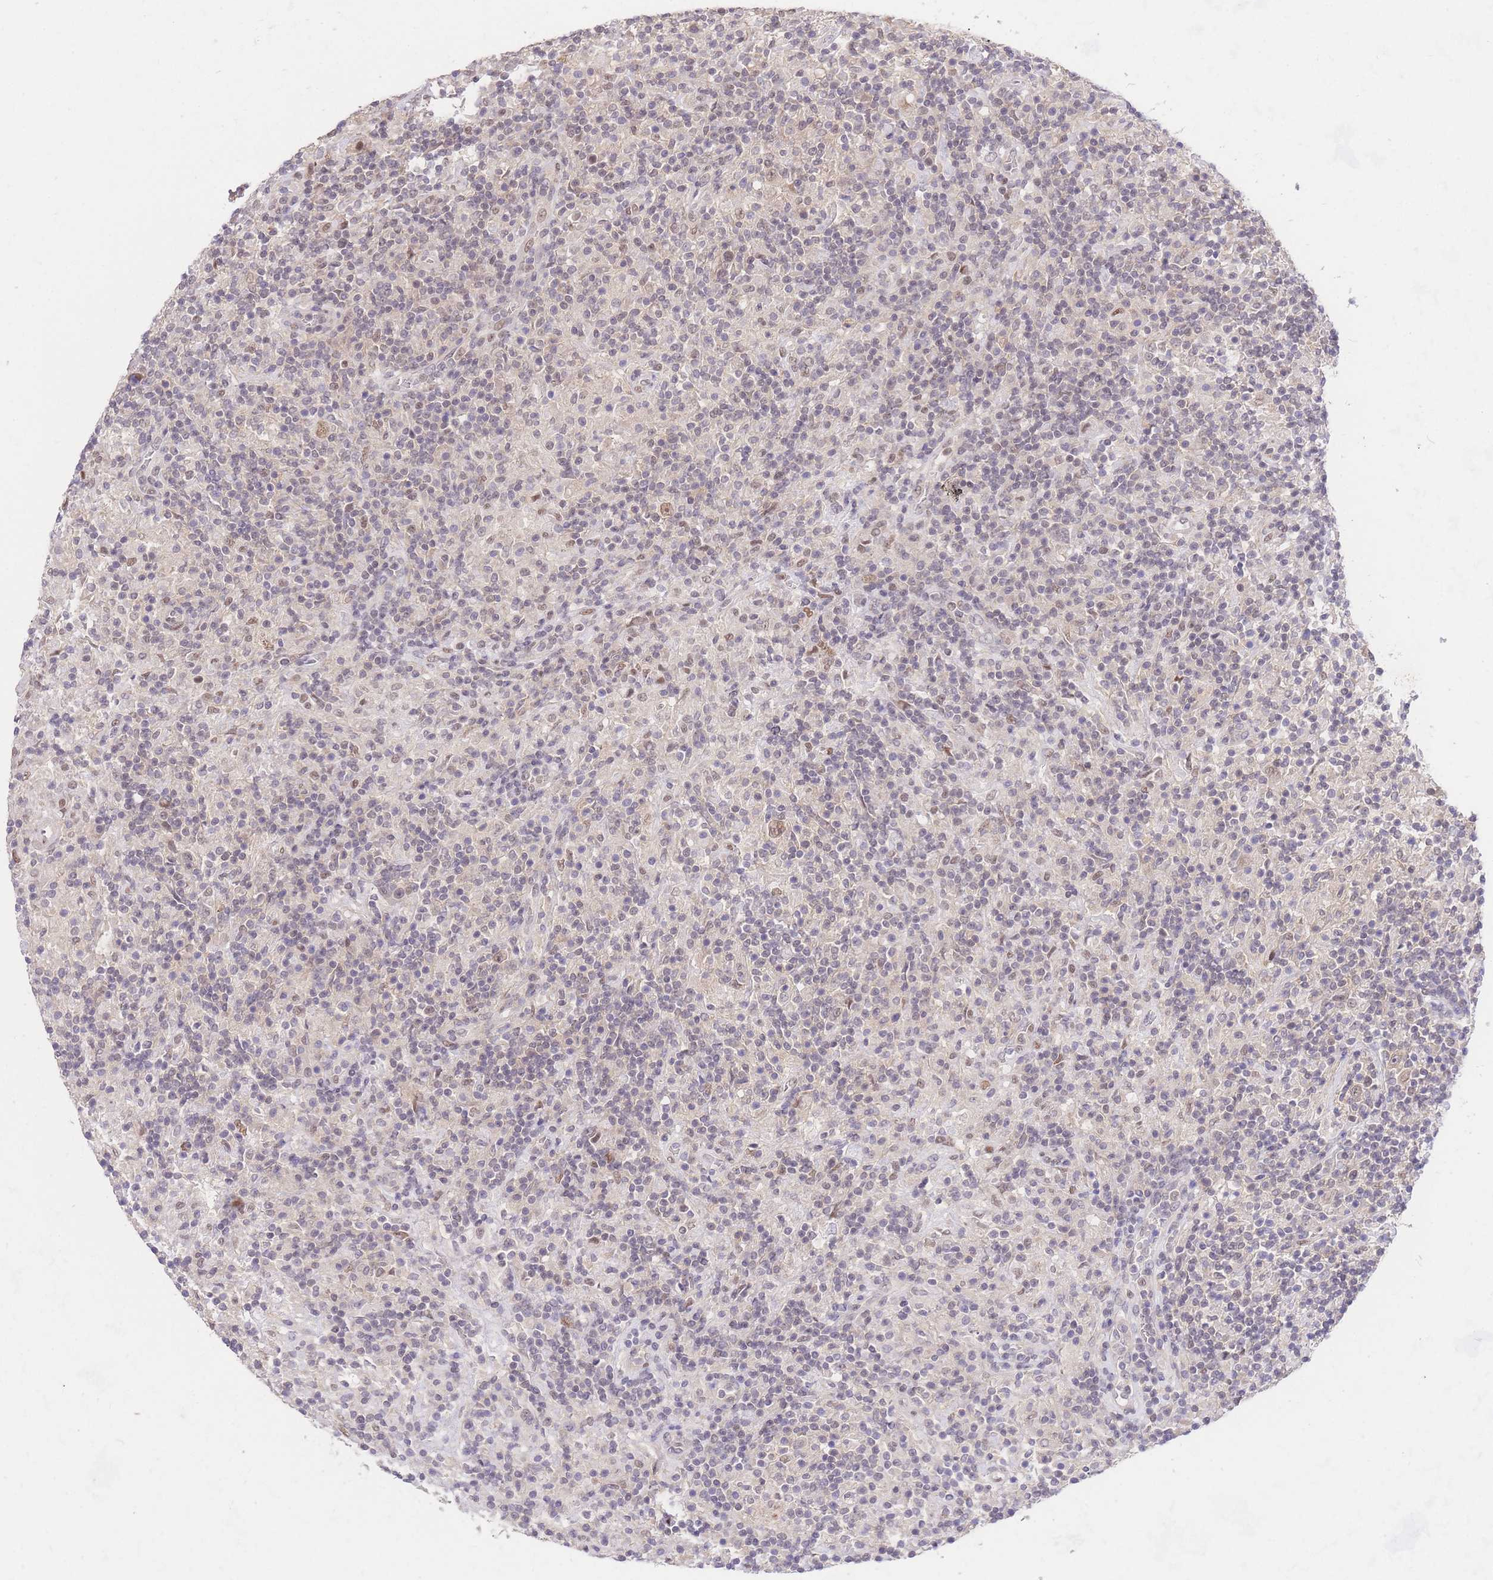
{"staining": {"intensity": "moderate", "quantity": "25%-75%", "location": "nuclear"}, "tissue": "lymphoma", "cell_type": "Tumor cells", "image_type": "cancer", "snomed": [{"axis": "morphology", "description": "Hodgkin's disease, NOS"}, {"axis": "topography", "description": "Lymph node"}], "caption": "Moderate nuclear expression for a protein is seen in about 25%-75% of tumor cells of lymphoma using immunohistochemistry (IHC).", "gene": "UBXN7", "patient": {"sex": "male", "age": 70}}